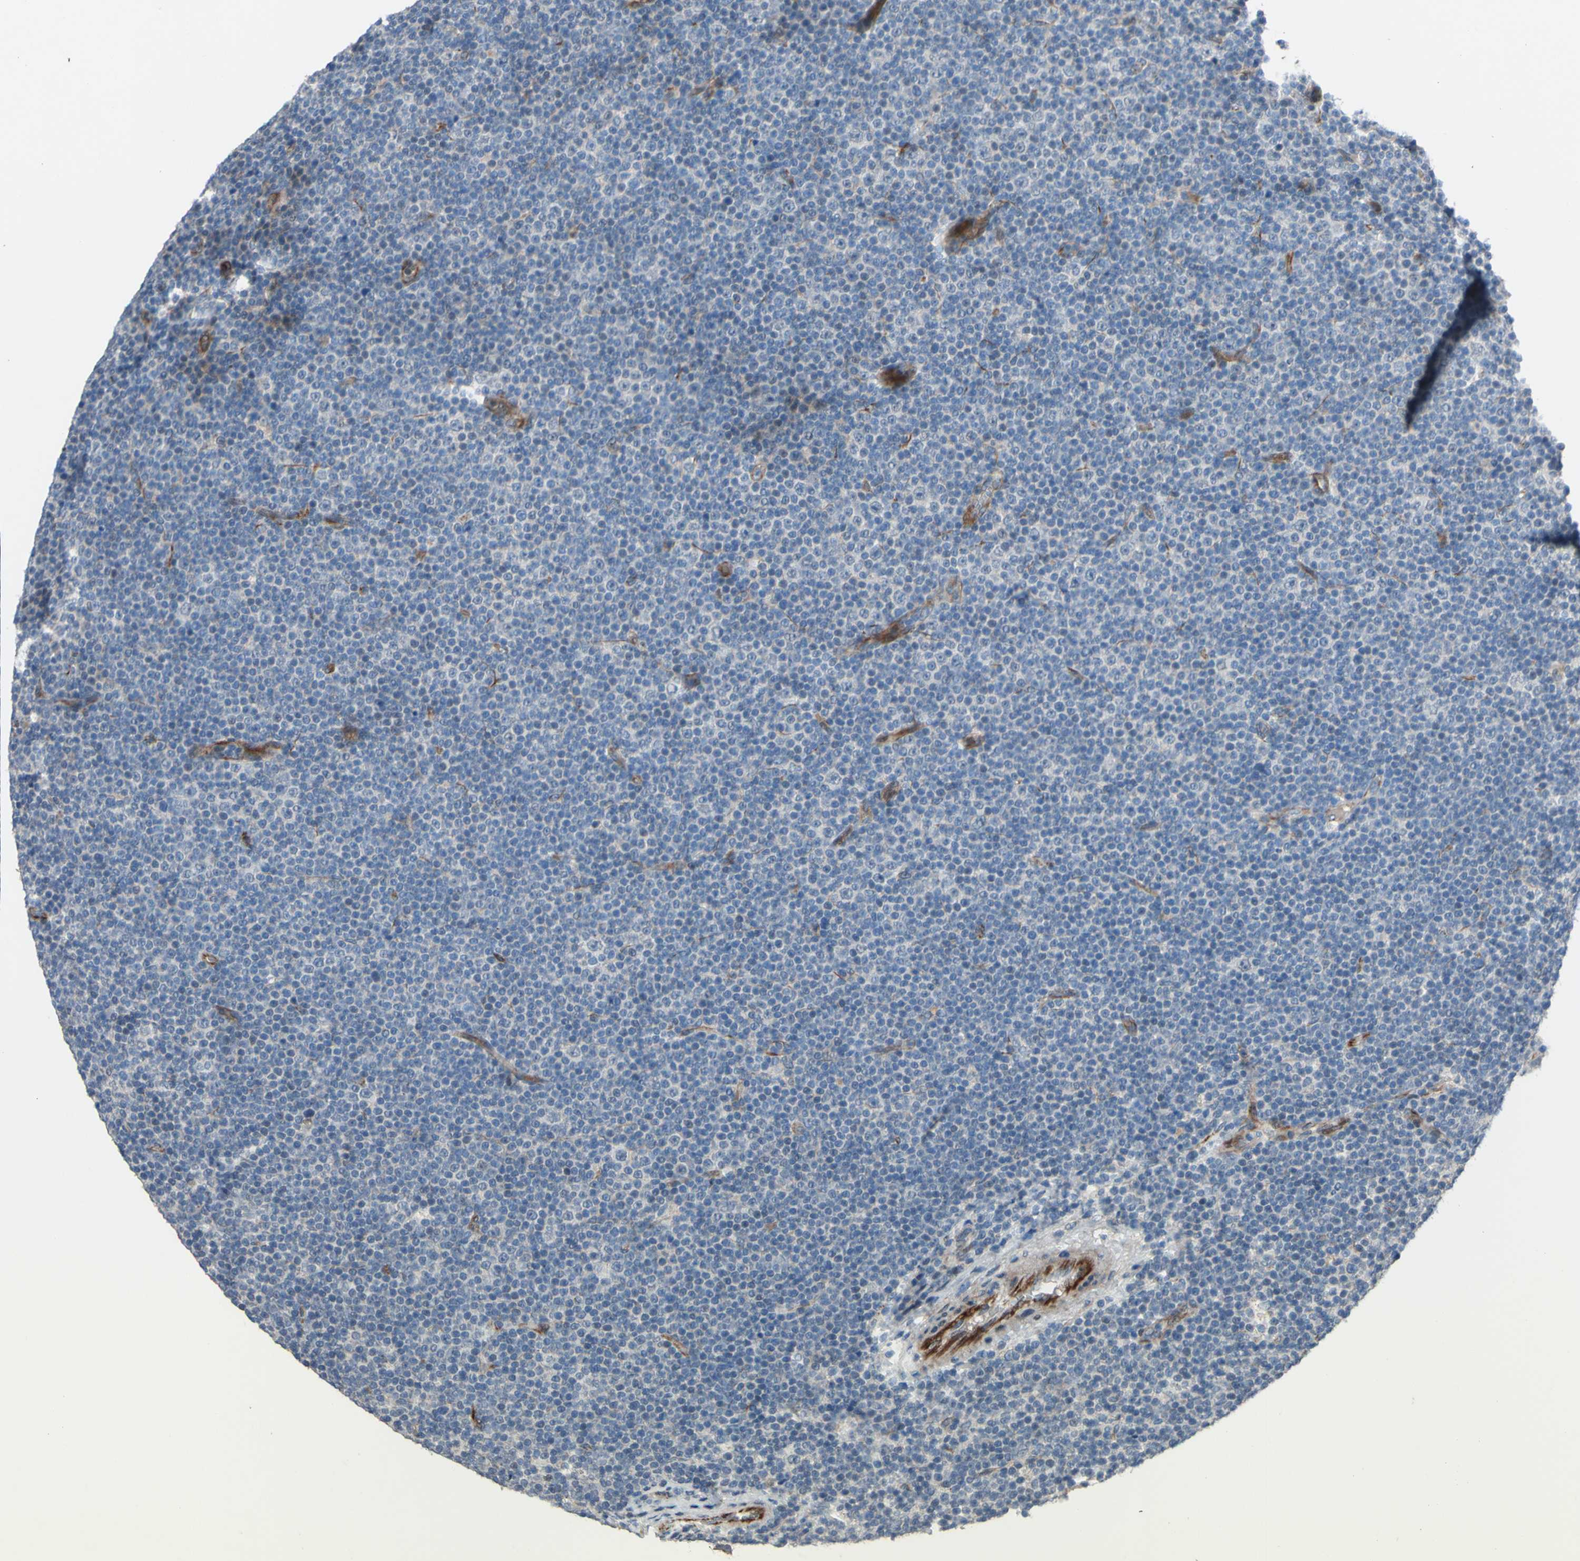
{"staining": {"intensity": "negative", "quantity": "none", "location": "none"}, "tissue": "lymphoma", "cell_type": "Tumor cells", "image_type": "cancer", "snomed": [{"axis": "morphology", "description": "Malignant lymphoma, non-Hodgkin's type, Low grade"}, {"axis": "topography", "description": "Lymph node"}], "caption": "High magnification brightfield microscopy of low-grade malignant lymphoma, non-Hodgkin's type stained with DAB (brown) and counterstained with hematoxylin (blue): tumor cells show no significant positivity.", "gene": "CDCP1", "patient": {"sex": "female", "age": 67}}